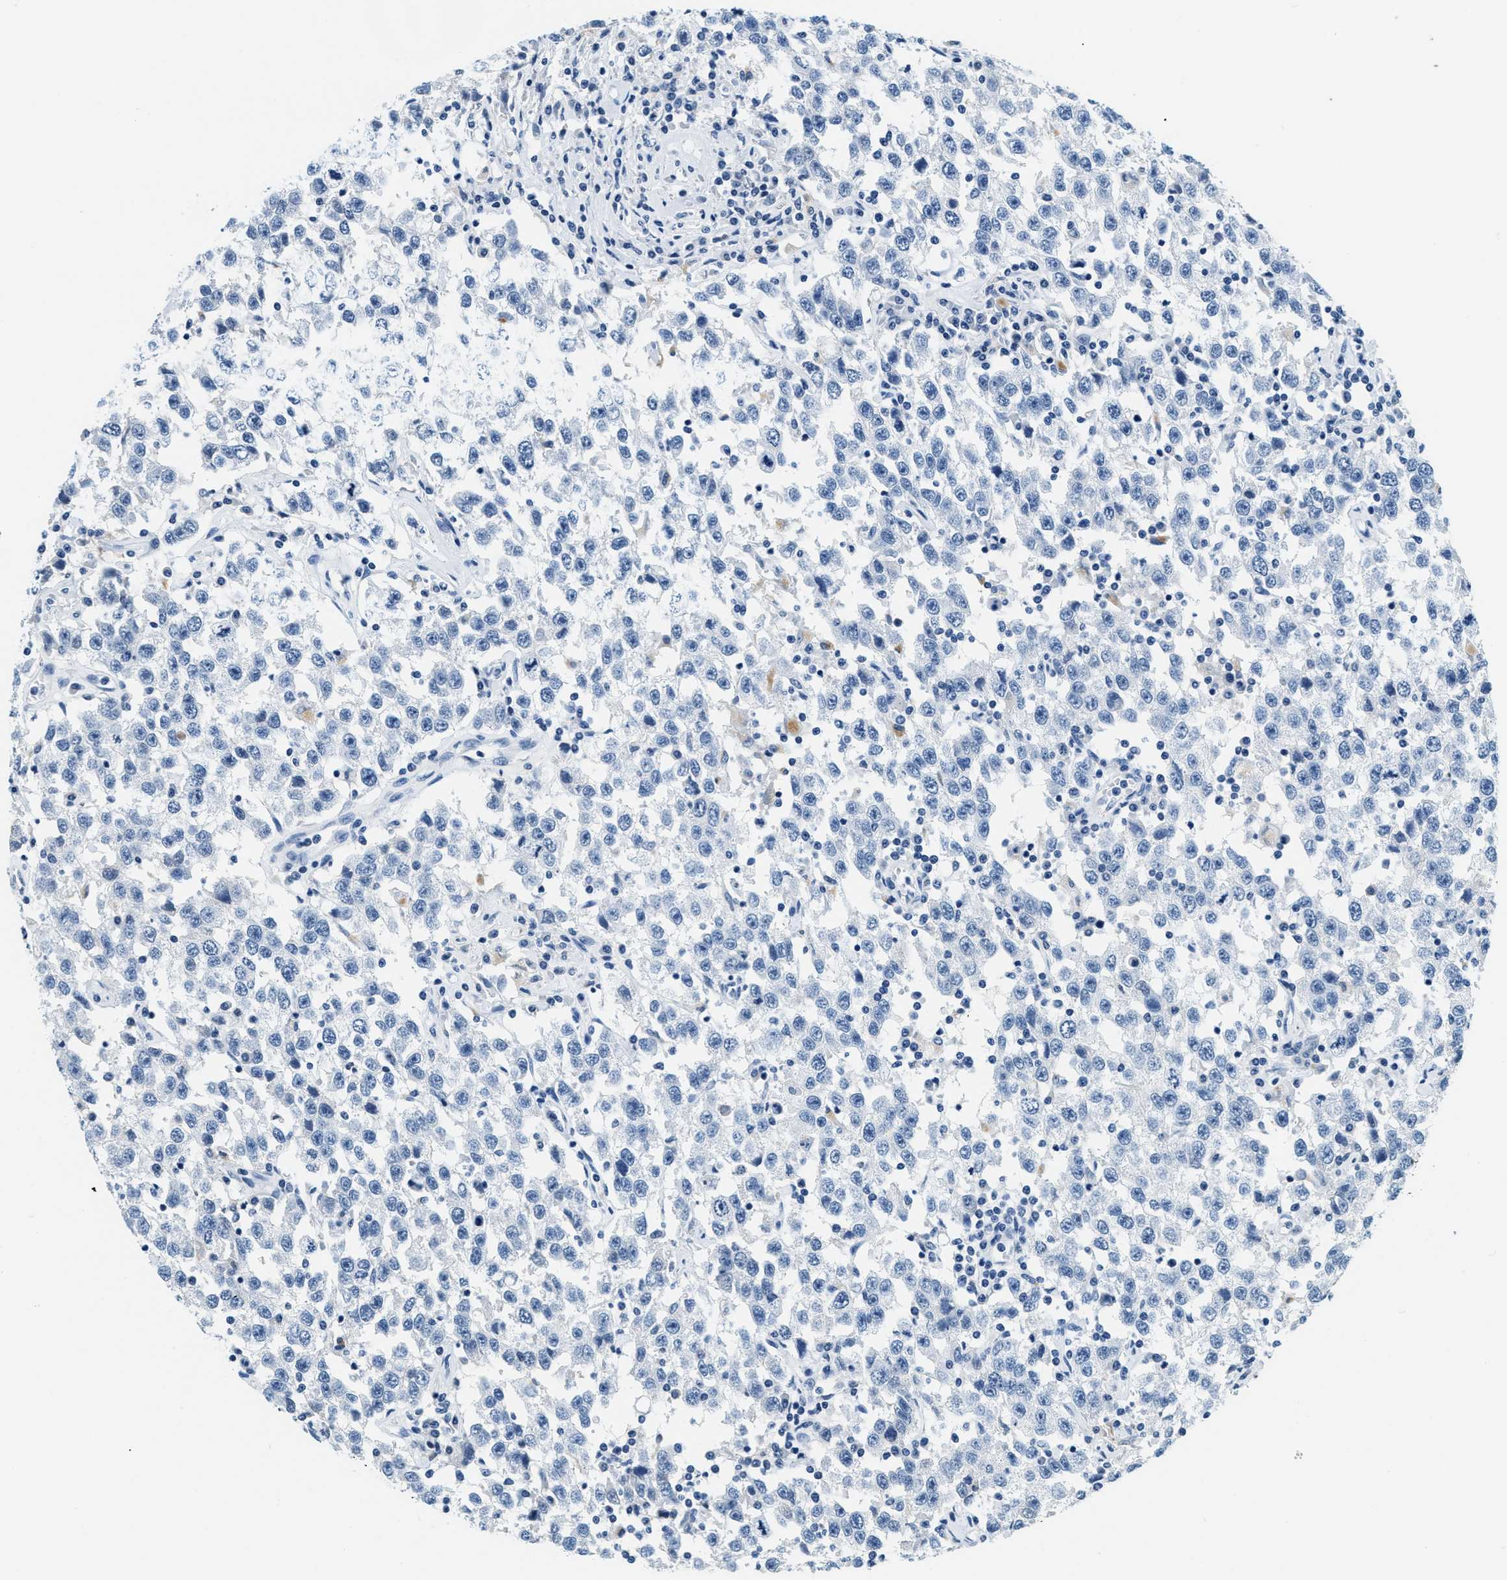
{"staining": {"intensity": "negative", "quantity": "none", "location": "none"}, "tissue": "testis cancer", "cell_type": "Tumor cells", "image_type": "cancer", "snomed": [{"axis": "morphology", "description": "Seminoma, NOS"}, {"axis": "topography", "description": "Testis"}], "caption": "The photomicrograph exhibits no significant positivity in tumor cells of testis cancer. (Stains: DAB (3,3'-diaminobenzidine) IHC with hematoxylin counter stain, Microscopy: brightfield microscopy at high magnification).", "gene": "CA4", "patient": {"sex": "male", "age": 41}}